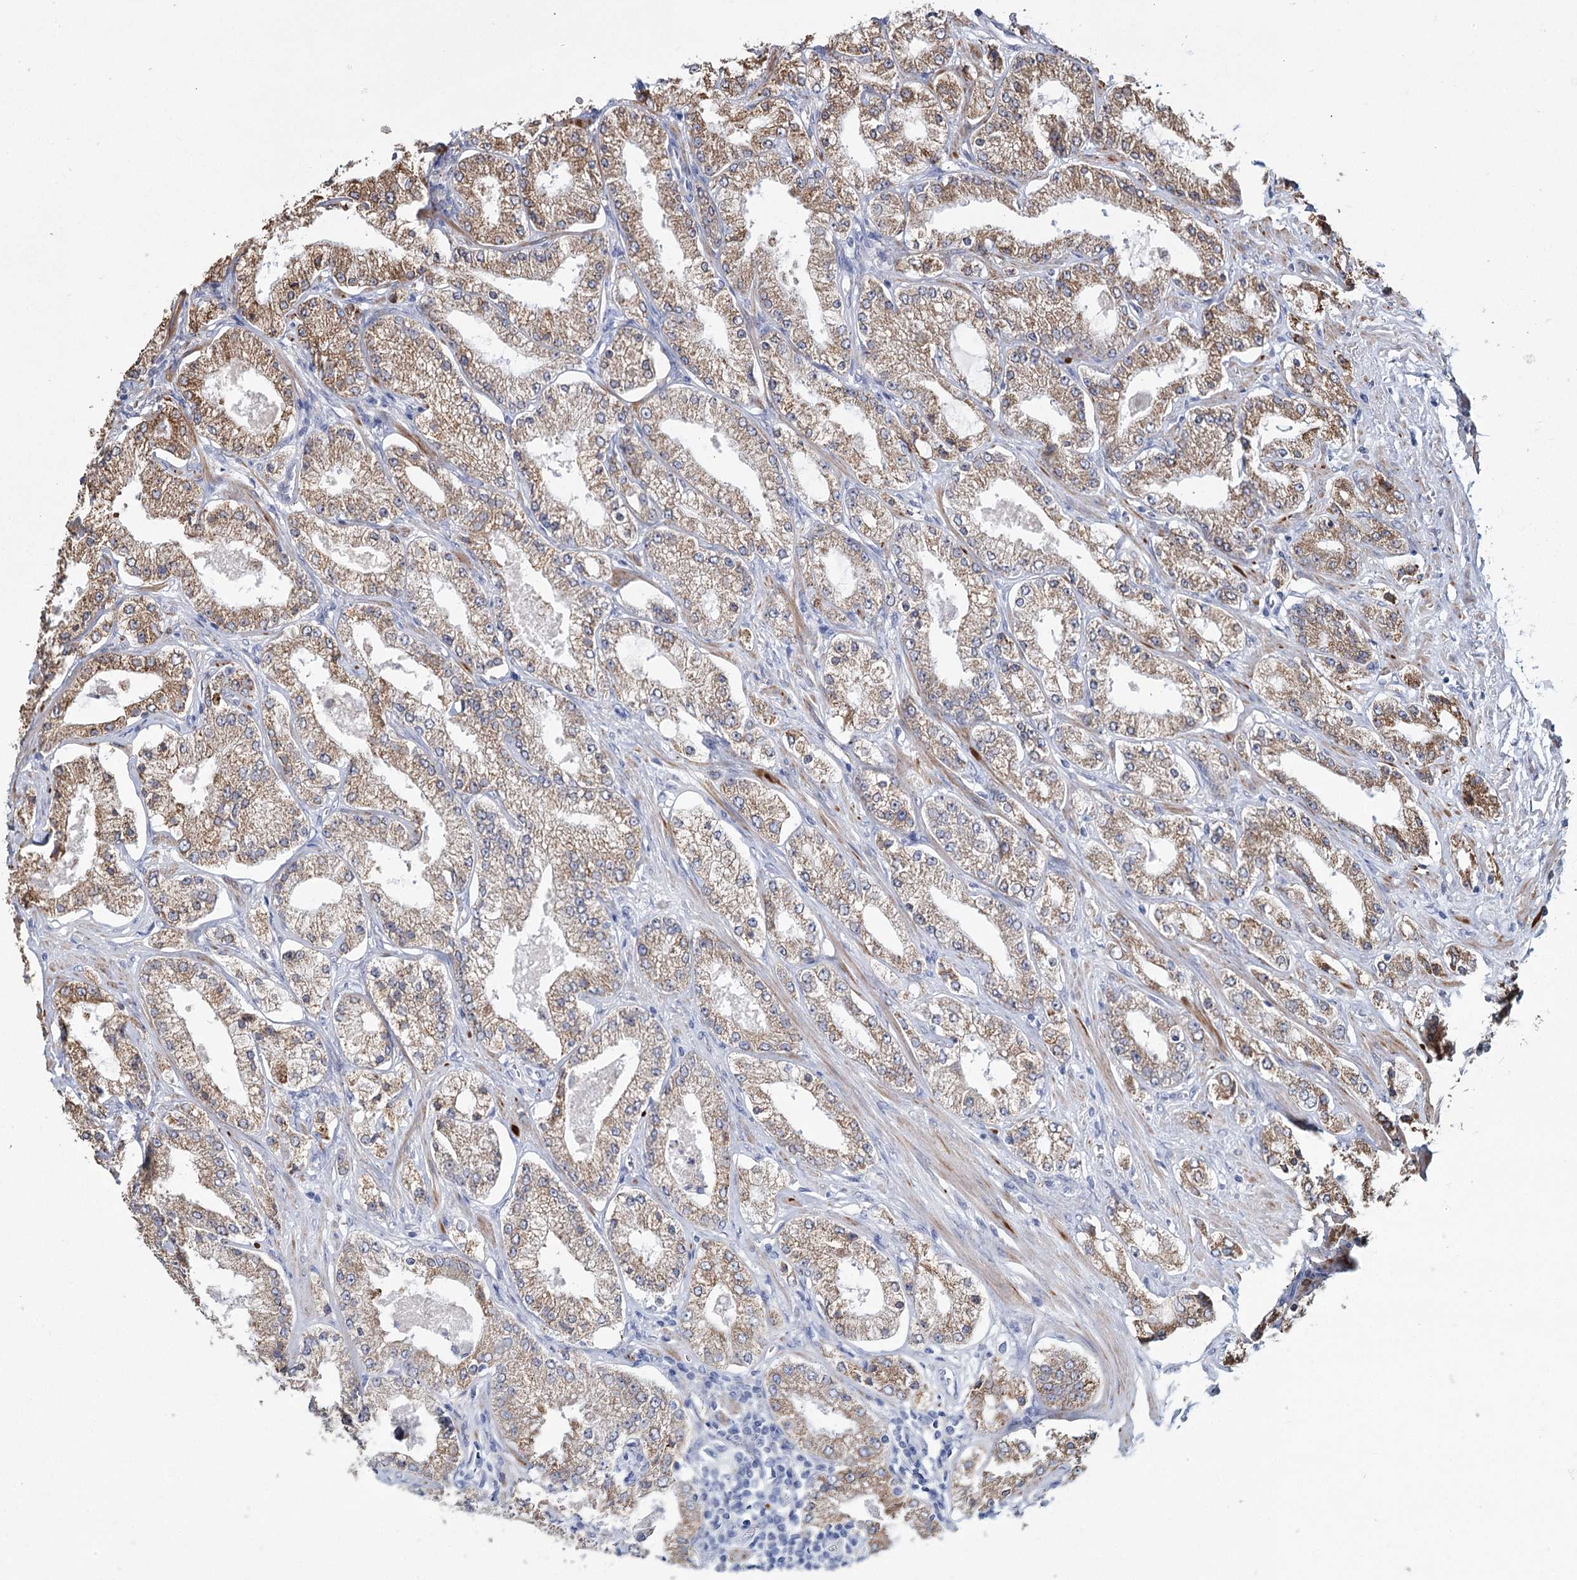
{"staining": {"intensity": "moderate", "quantity": "25%-75%", "location": "cytoplasmic/membranous"}, "tissue": "prostate cancer", "cell_type": "Tumor cells", "image_type": "cancer", "snomed": [{"axis": "morphology", "description": "Adenocarcinoma, Low grade"}, {"axis": "topography", "description": "Prostate"}], "caption": "IHC (DAB) staining of prostate cancer (low-grade adenocarcinoma) demonstrates moderate cytoplasmic/membranous protein staining in approximately 25%-75% of tumor cells. Using DAB (brown) and hematoxylin (blue) stains, captured at high magnification using brightfield microscopy.", "gene": "ZCCHC9", "patient": {"sex": "male", "age": 69}}